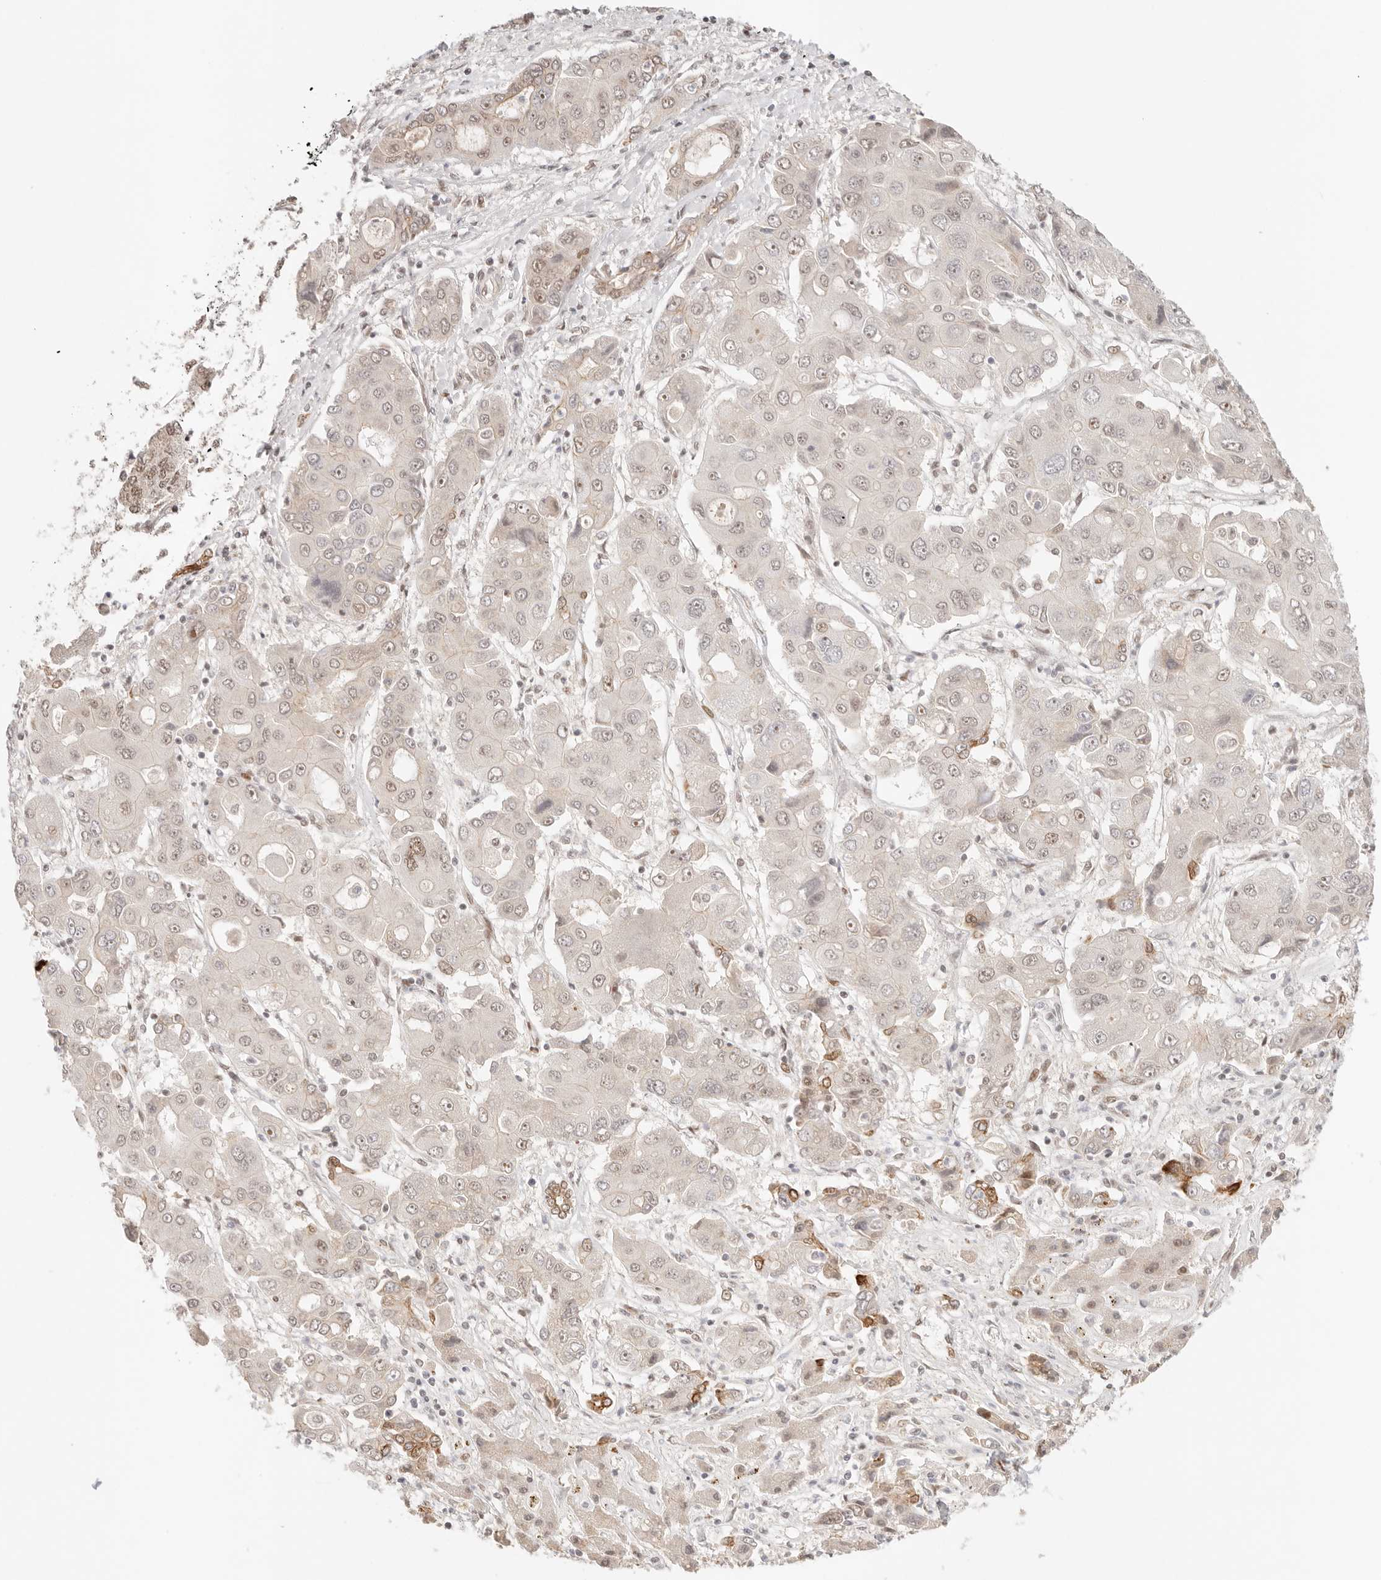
{"staining": {"intensity": "weak", "quantity": "25%-75%", "location": "nuclear"}, "tissue": "liver cancer", "cell_type": "Tumor cells", "image_type": "cancer", "snomed": [{"axis": "morphology", "description": "Cholangiocarcinoma"}, {"axis": "topography", "description": "Liver"}], "caption": "IHC image of neoplastic tissue: human liver cholangiocarcinoma stained using immunohistochemistry (IHC) demonstrates low levels of weak protein expression localized specifically in the nuclear of tumor cells, appearing as a nuclear brown color.", "gene": "HOXC5", "patient": {"sex": "male", "age": 67}}